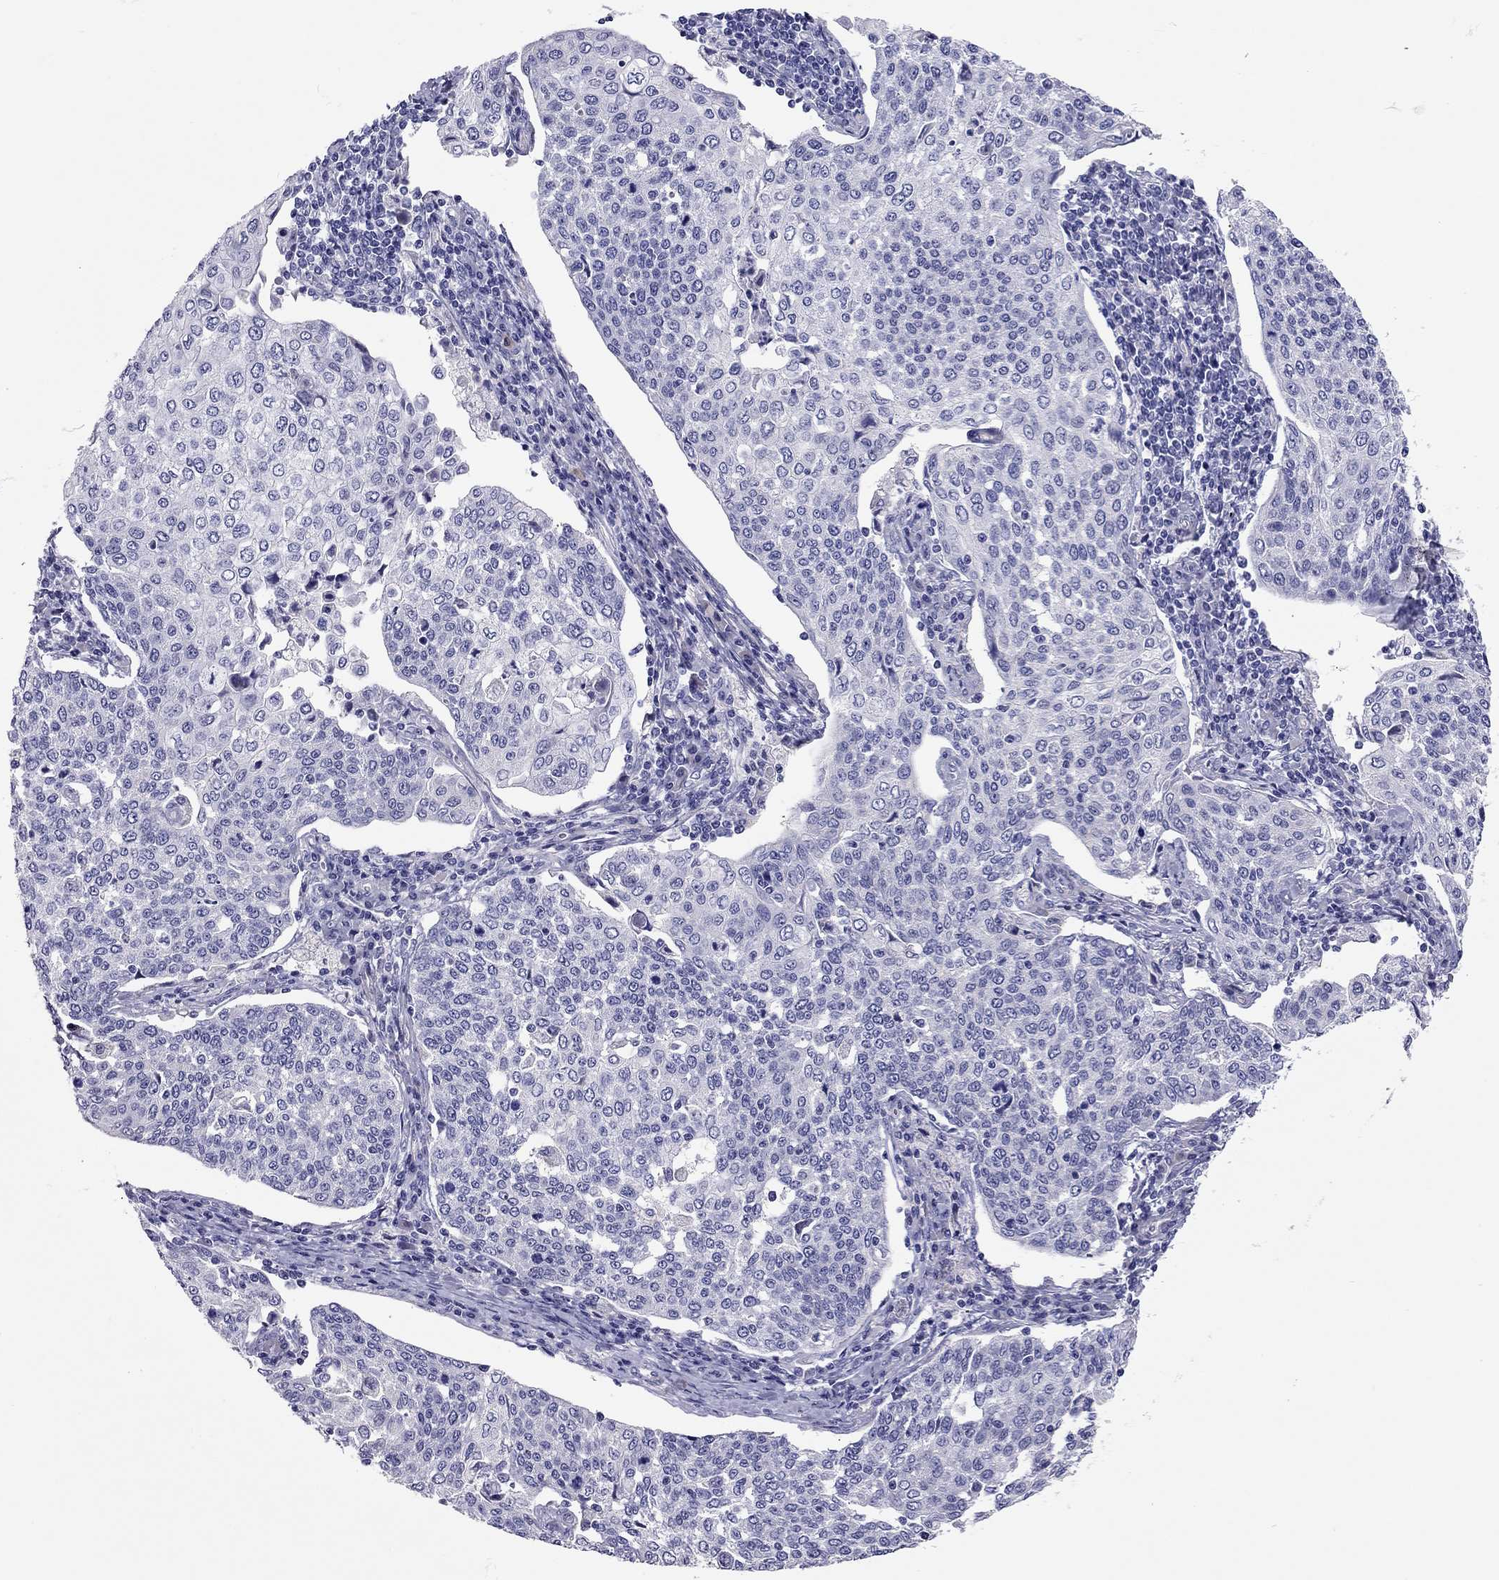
{"staining": {"intensity": "negative", "quantity": "none", "location": "none"}, "tissue": "cervical cancer", "cell_type": "Tumor cells", "image_type": "cancer", "snomed": [{"axis": "morphology", "description": "Squamous cell carcinoma, NOS"}, {"axis": "topography", "description": "Cervix"}], "caption": "Immunohistochemistry (IHC) micrograph of neoplastic tissue: human cervical squamous cell carcinoma stained with DAB (3,3'-diaminobenzidine) shows no significant protein staining in tumor cells. (DAB immunohistochemistry (IHC) with hematoxylin counter stain).", "gene": "SCARB1", "patient": {"sex": "female", "age": 34}}